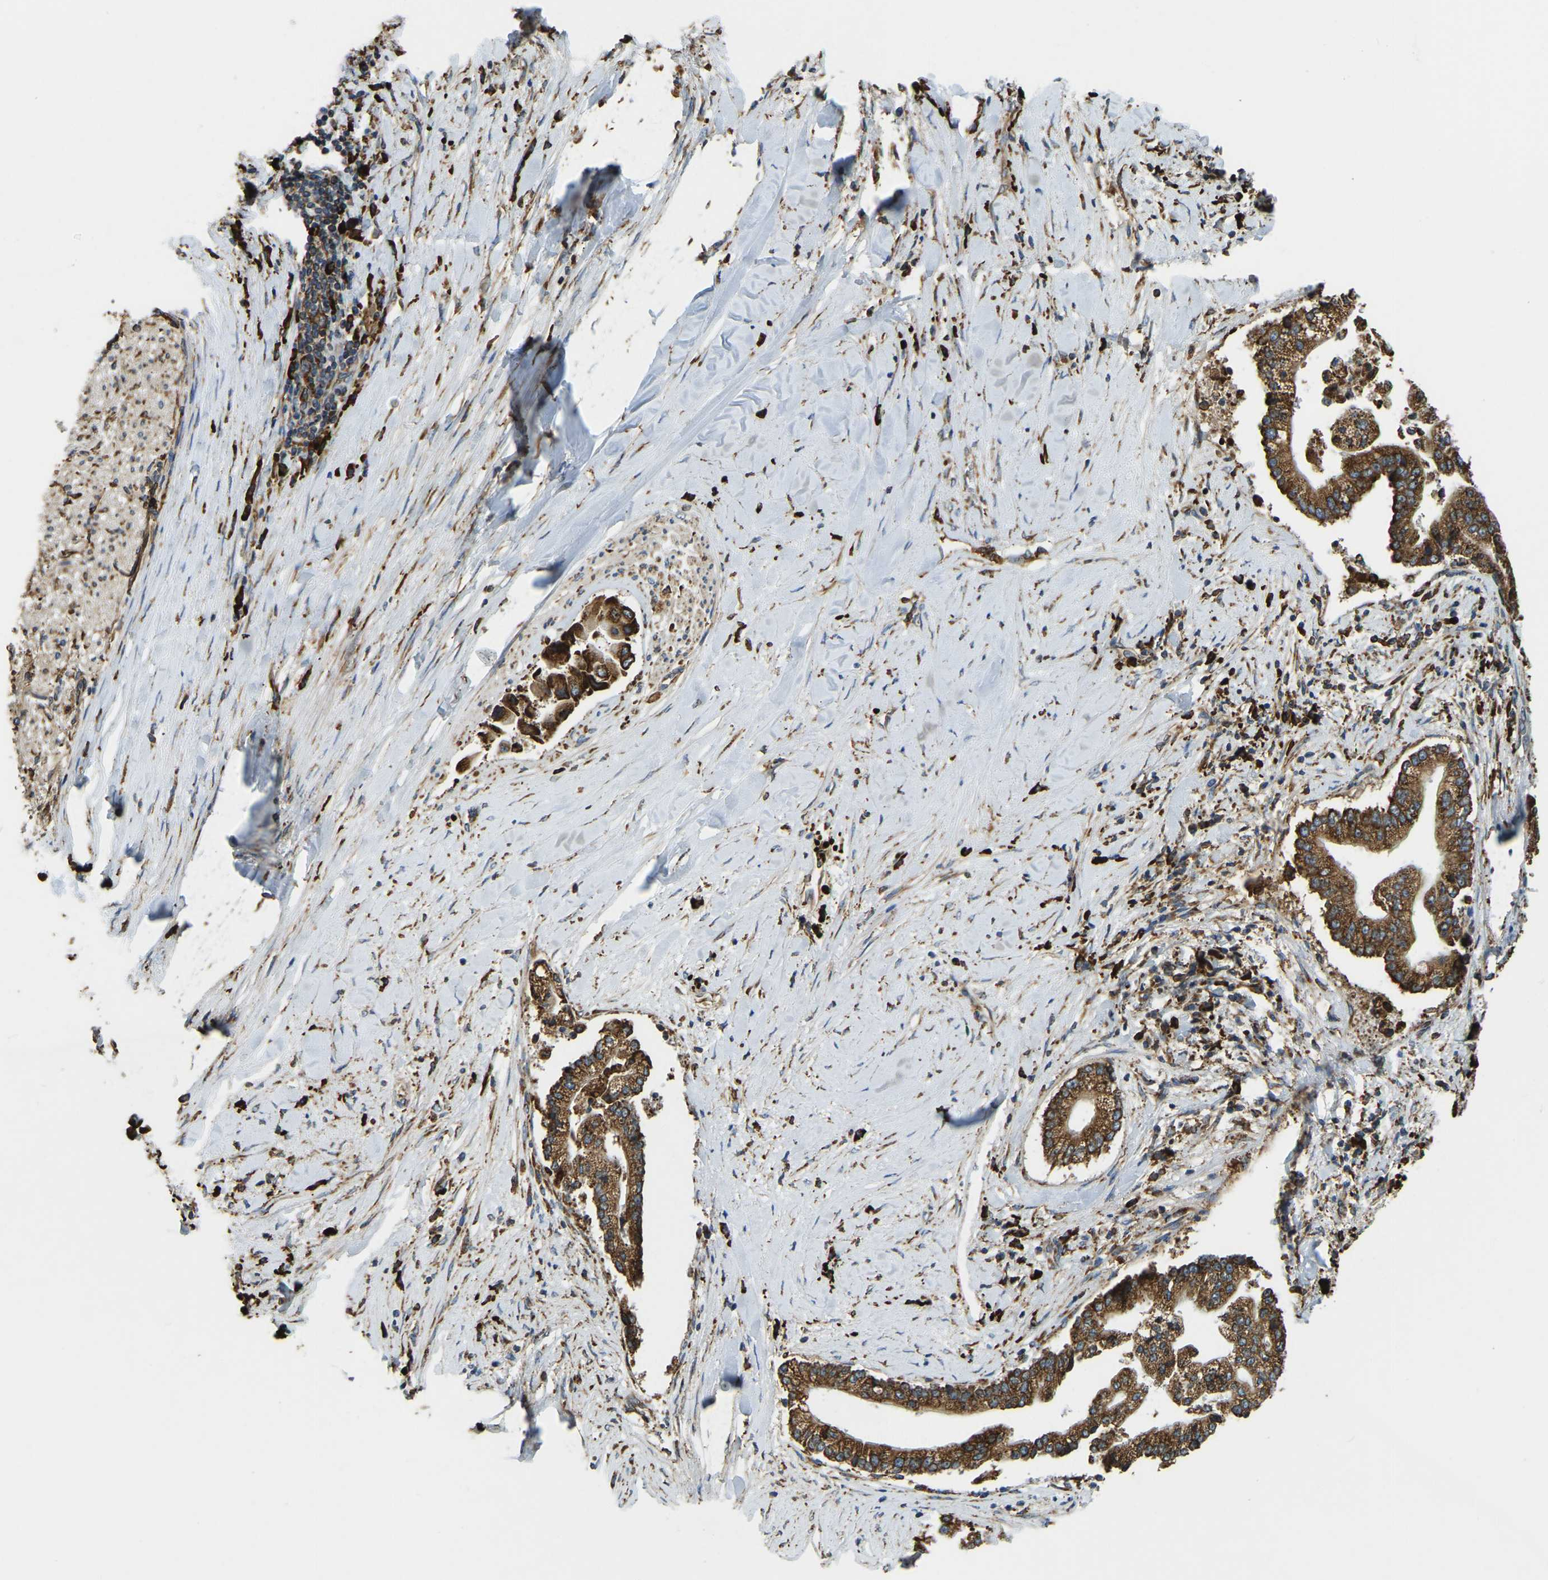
{"staining": {"intensity": "strong", "quantity": ">75%", "location": "cytoplasmic/membranous"}, "tissue": "liver cancer", "cell_type": "Tumor cells", "image_type": "cancer", "snomed": [{"axis": "morphology", "description": "Cholangiocarcinoma"}, {"axis": "topography", "description": "Liver"}], "caption": "This is a histology image of immunohistochemistry (IHC) staining of liver cholangiocarcinoma, which shows strong staining in the cytoplasmic/membranous of tumor cells.", "gene": "RNF115", "patient": {"sex": "male", "age": 50}}